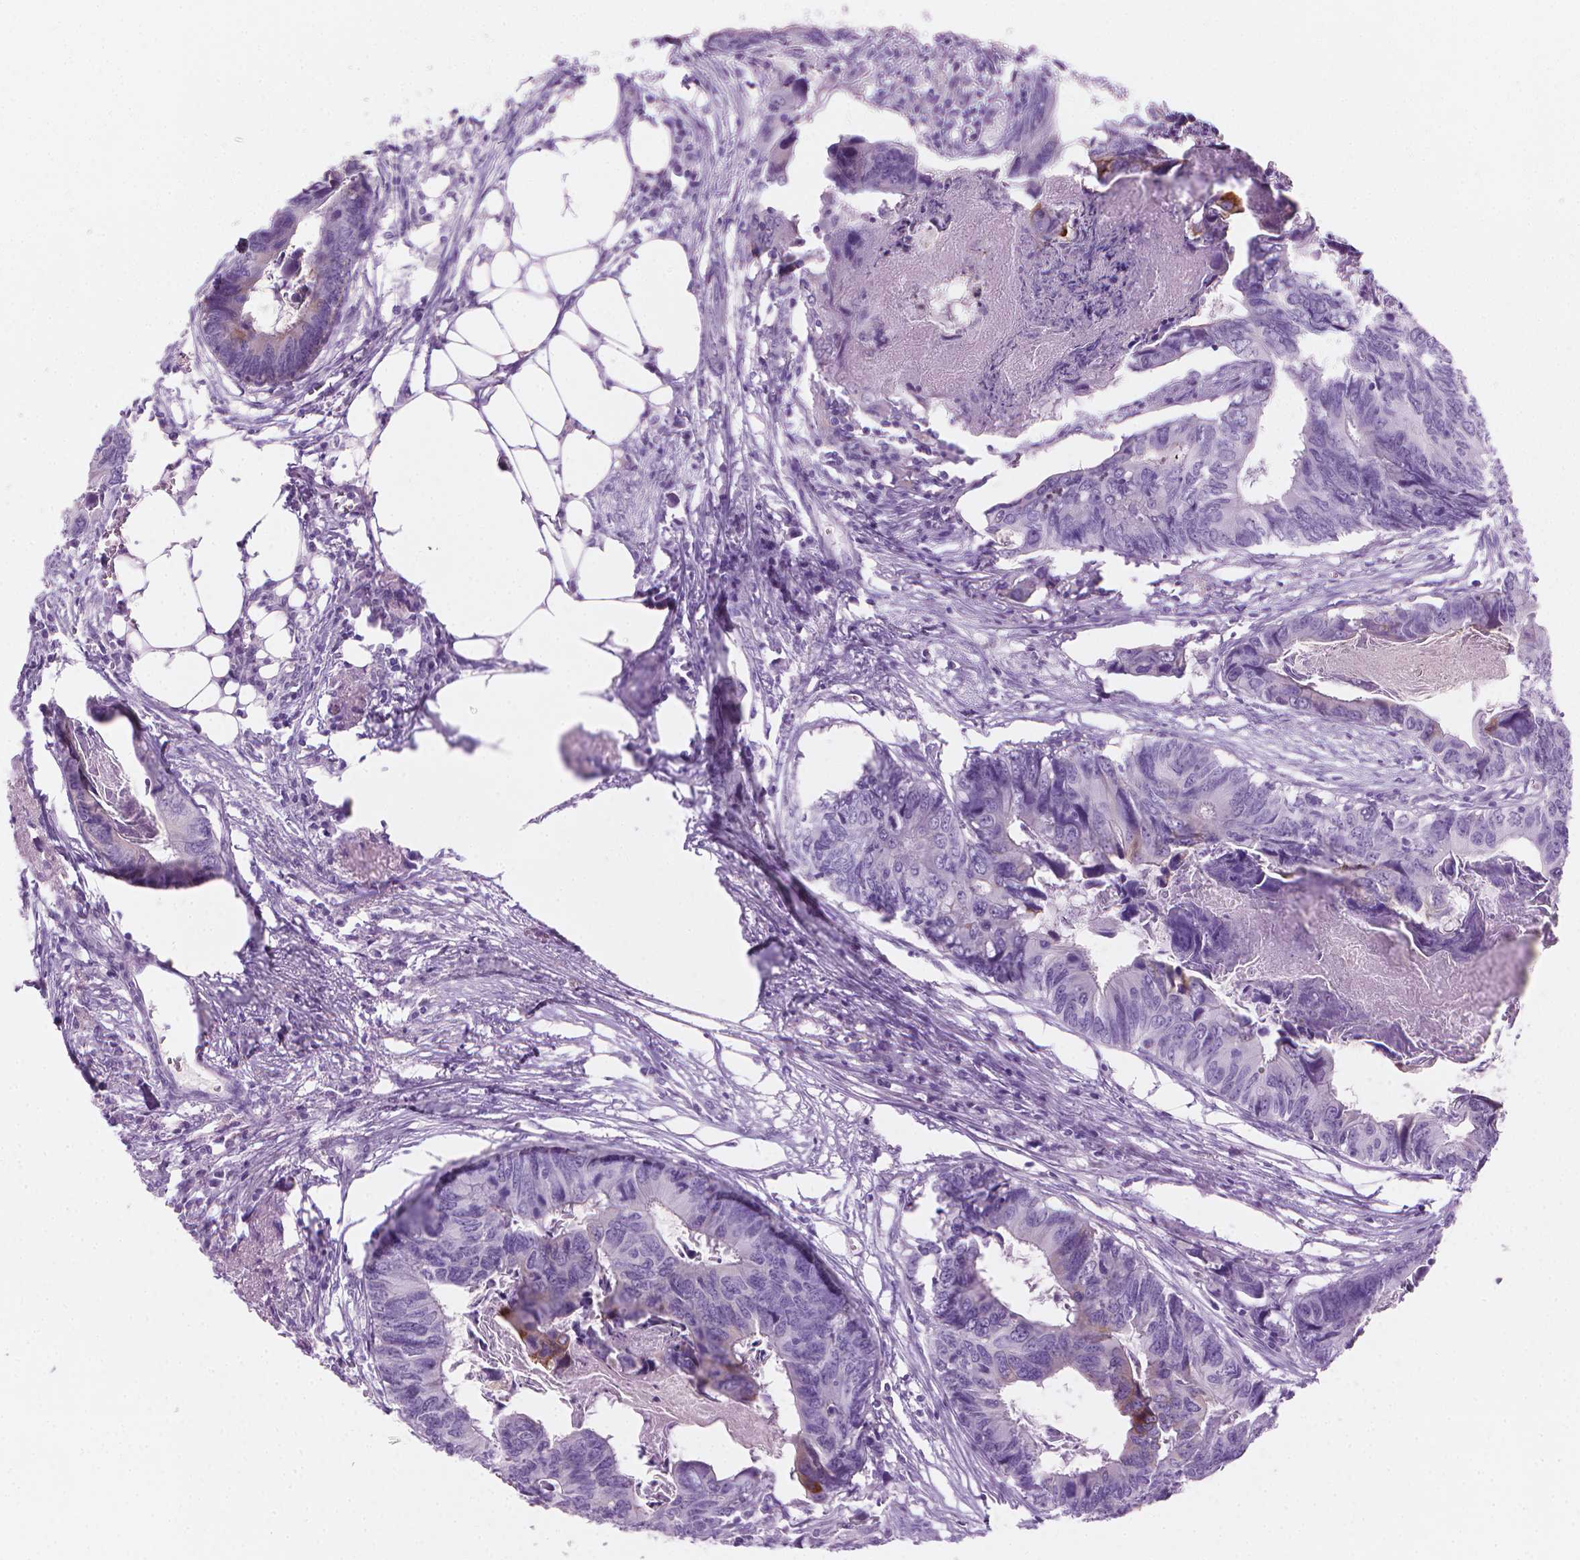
{"staining": {"intensity": "negative", "quantity": "none", "location": "none"}, "tissue": "colorectal cancer", "cell_type": "Tumor cells", "image_type": "cancer", "snomed": [{"axis": "morphology", "description": "Adenocarcinoma, NOS"}, {"axis": "topography", "description": "Colon"}], "caption": "Immunohistochemical staining of human colorectal adenocarcinoma displays no significant positivity in tumor cells.", "gene": "TTC29", "patient": {"sex": "female", "age": 82}}